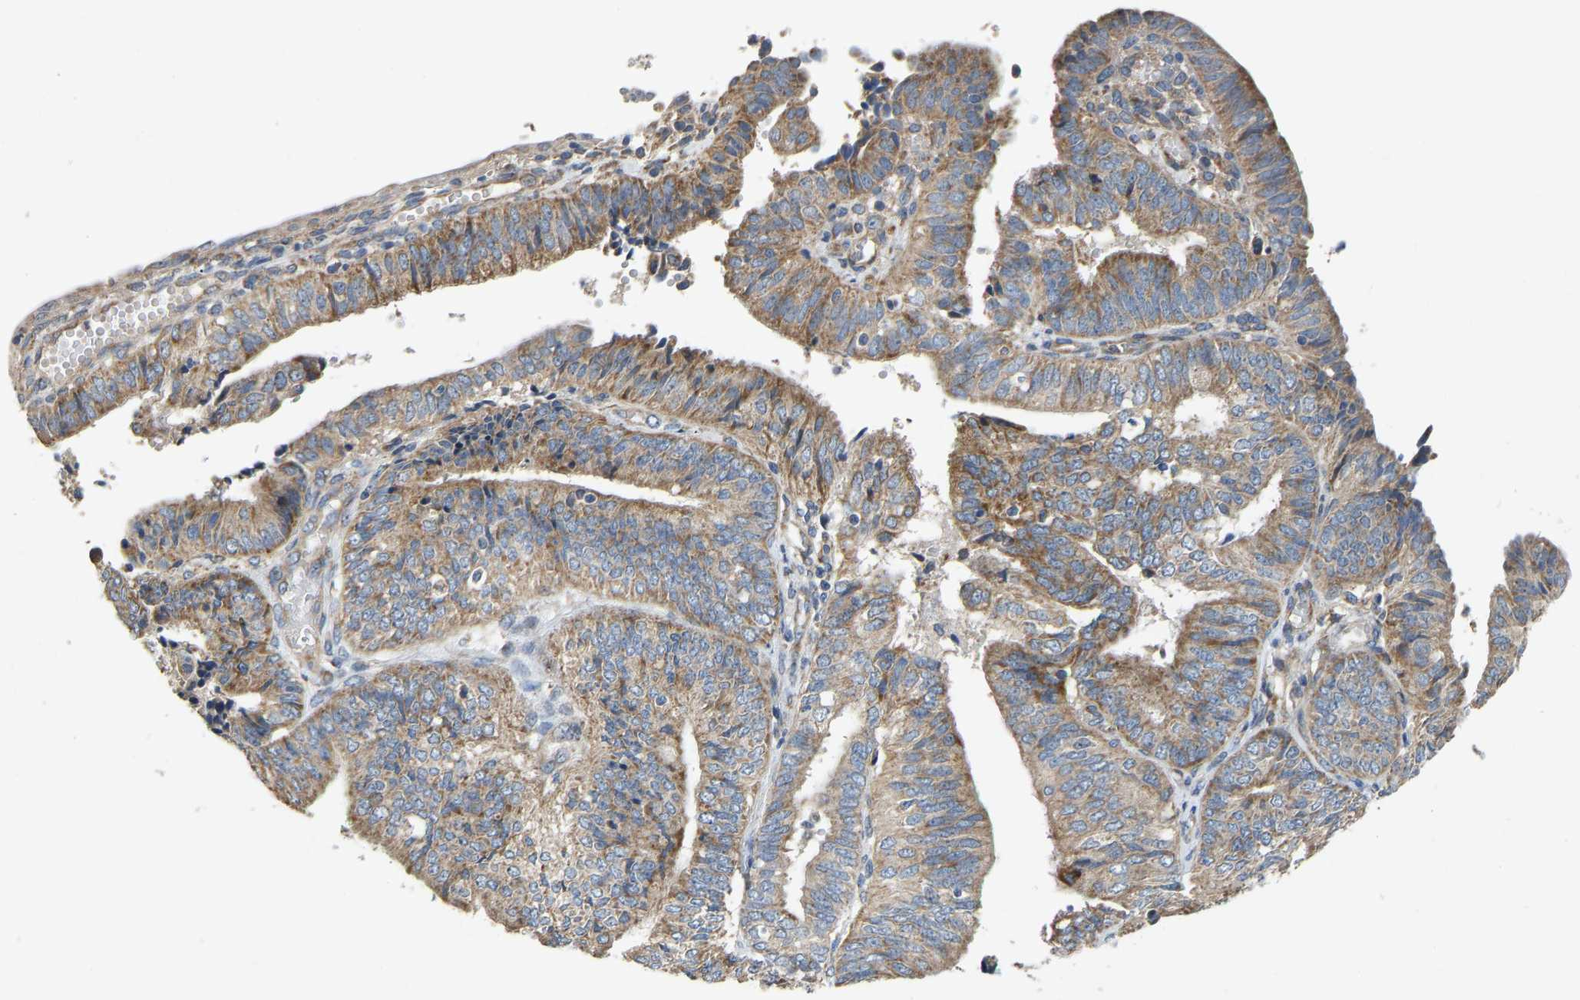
{"staining": {"intensity": "moderate", "quantity": ">75%", "location": "cytoplasmic/membranous"}, "tissue": "endometrial cancer", "cell_type": "Tumor cells", "image_type": "cancer", "snomed": [{"axis": "morphology", "description": "Adenocarcinoma, NOS"}, {"axis": "topography", "description": "Endometrium"}], "caption": "The micrograph reveals staining of endometrial cancer, revealing moderate cytoplasmic/membranous protein positivity (brown color) within tumor cells.", "gene": "TMEM150A", "patient": {"sex": "female", "age": 58}}